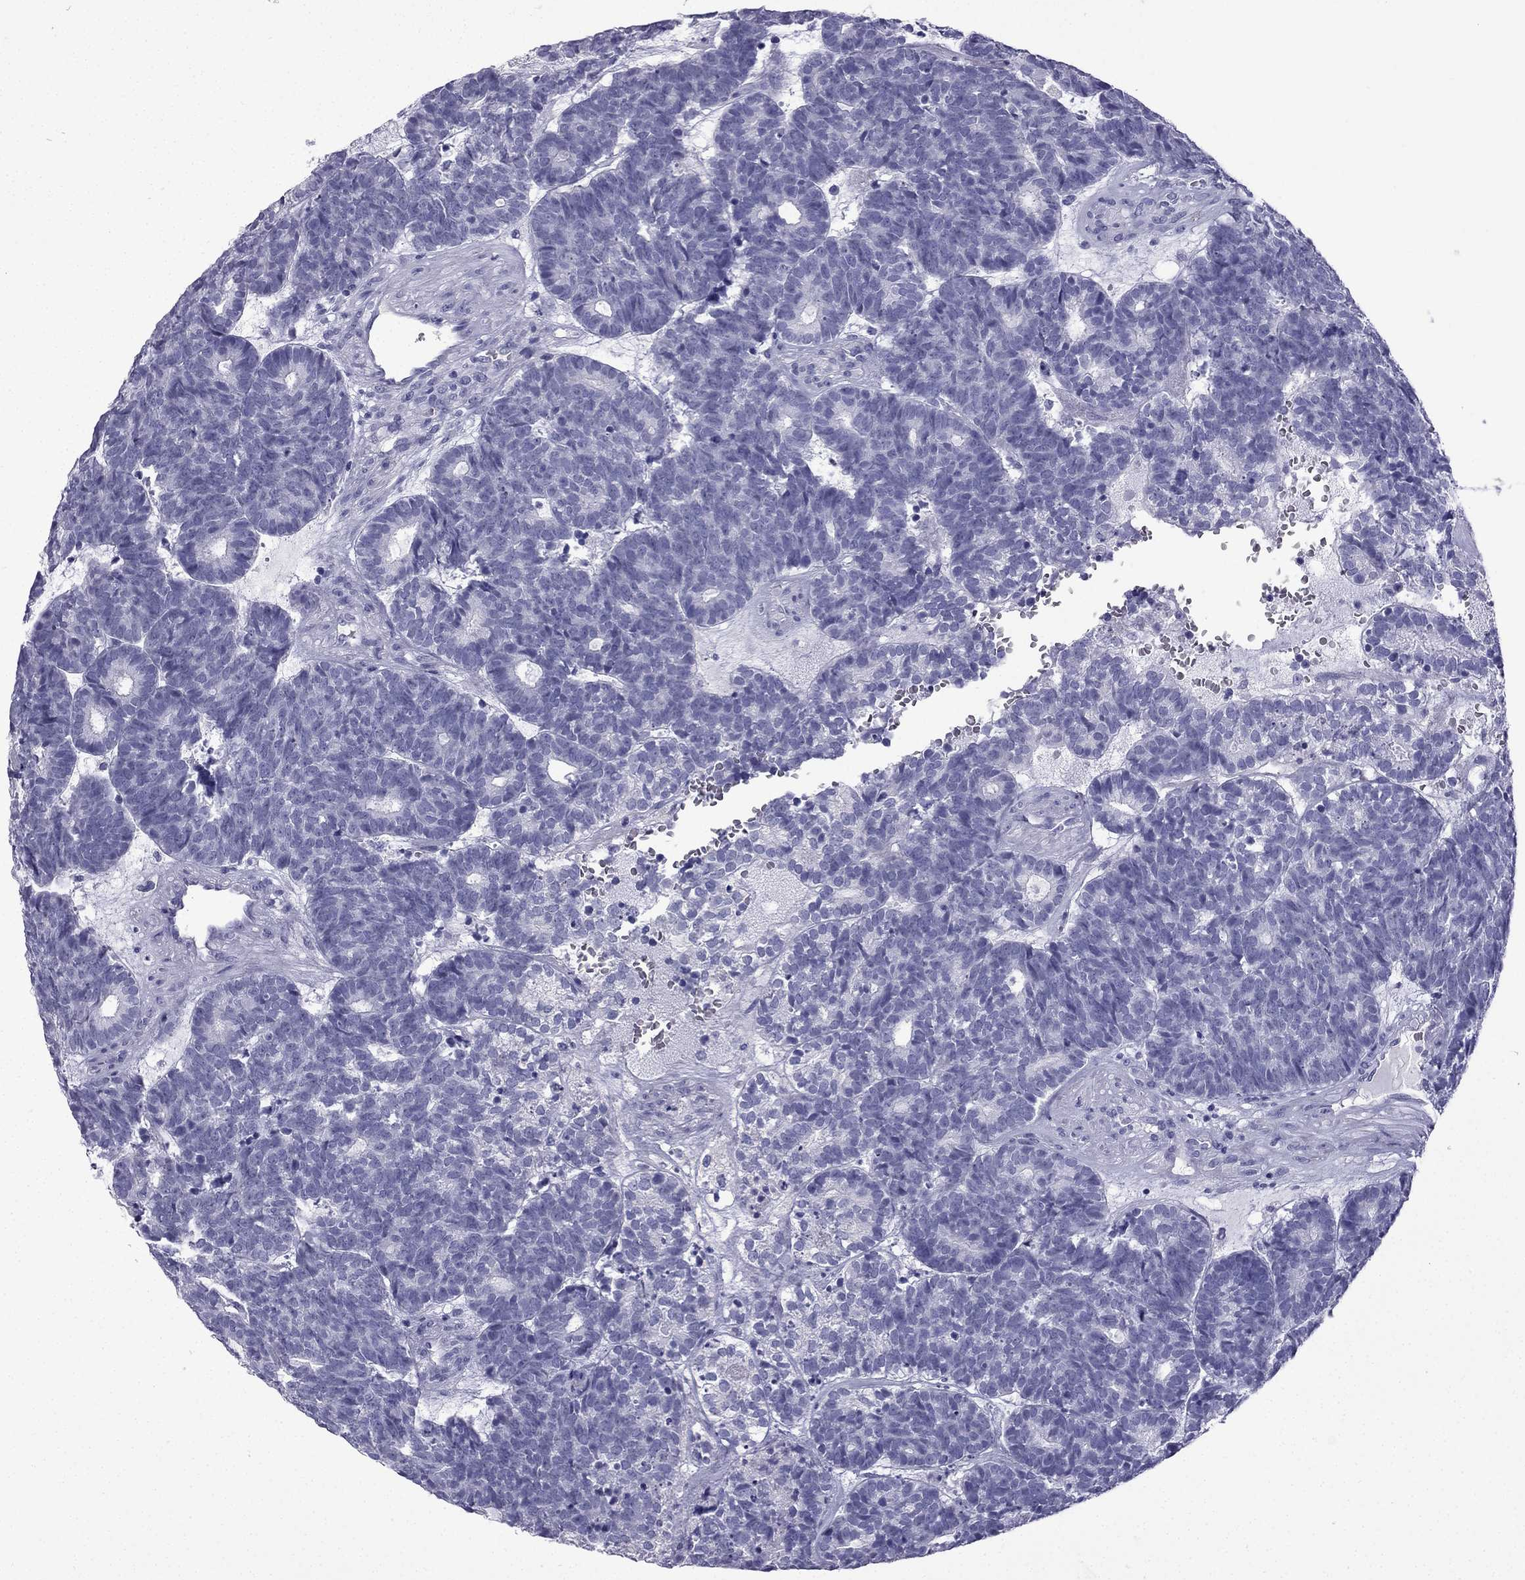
{"staining": {"intensity": "negative", "quantity": "none", "location": "none"}, "tissue": "head and neck cancer", "cell_type": "Tumor cells", "image_type": "cancer", "snomed": [{"axis": "morphology", "description": "Adenocarcinoma, NOS"}, {"axis": "topography", "description": "Head-Neck"}], "caption": "IHC micrograph of neoplastic tissue: human head and neck cancer (adenocarcinoma) stained with DAB reveals no significant protein staining in tumor cells.", "gene": "GJA8", "patient": {"sex": "female", "age": 81}}